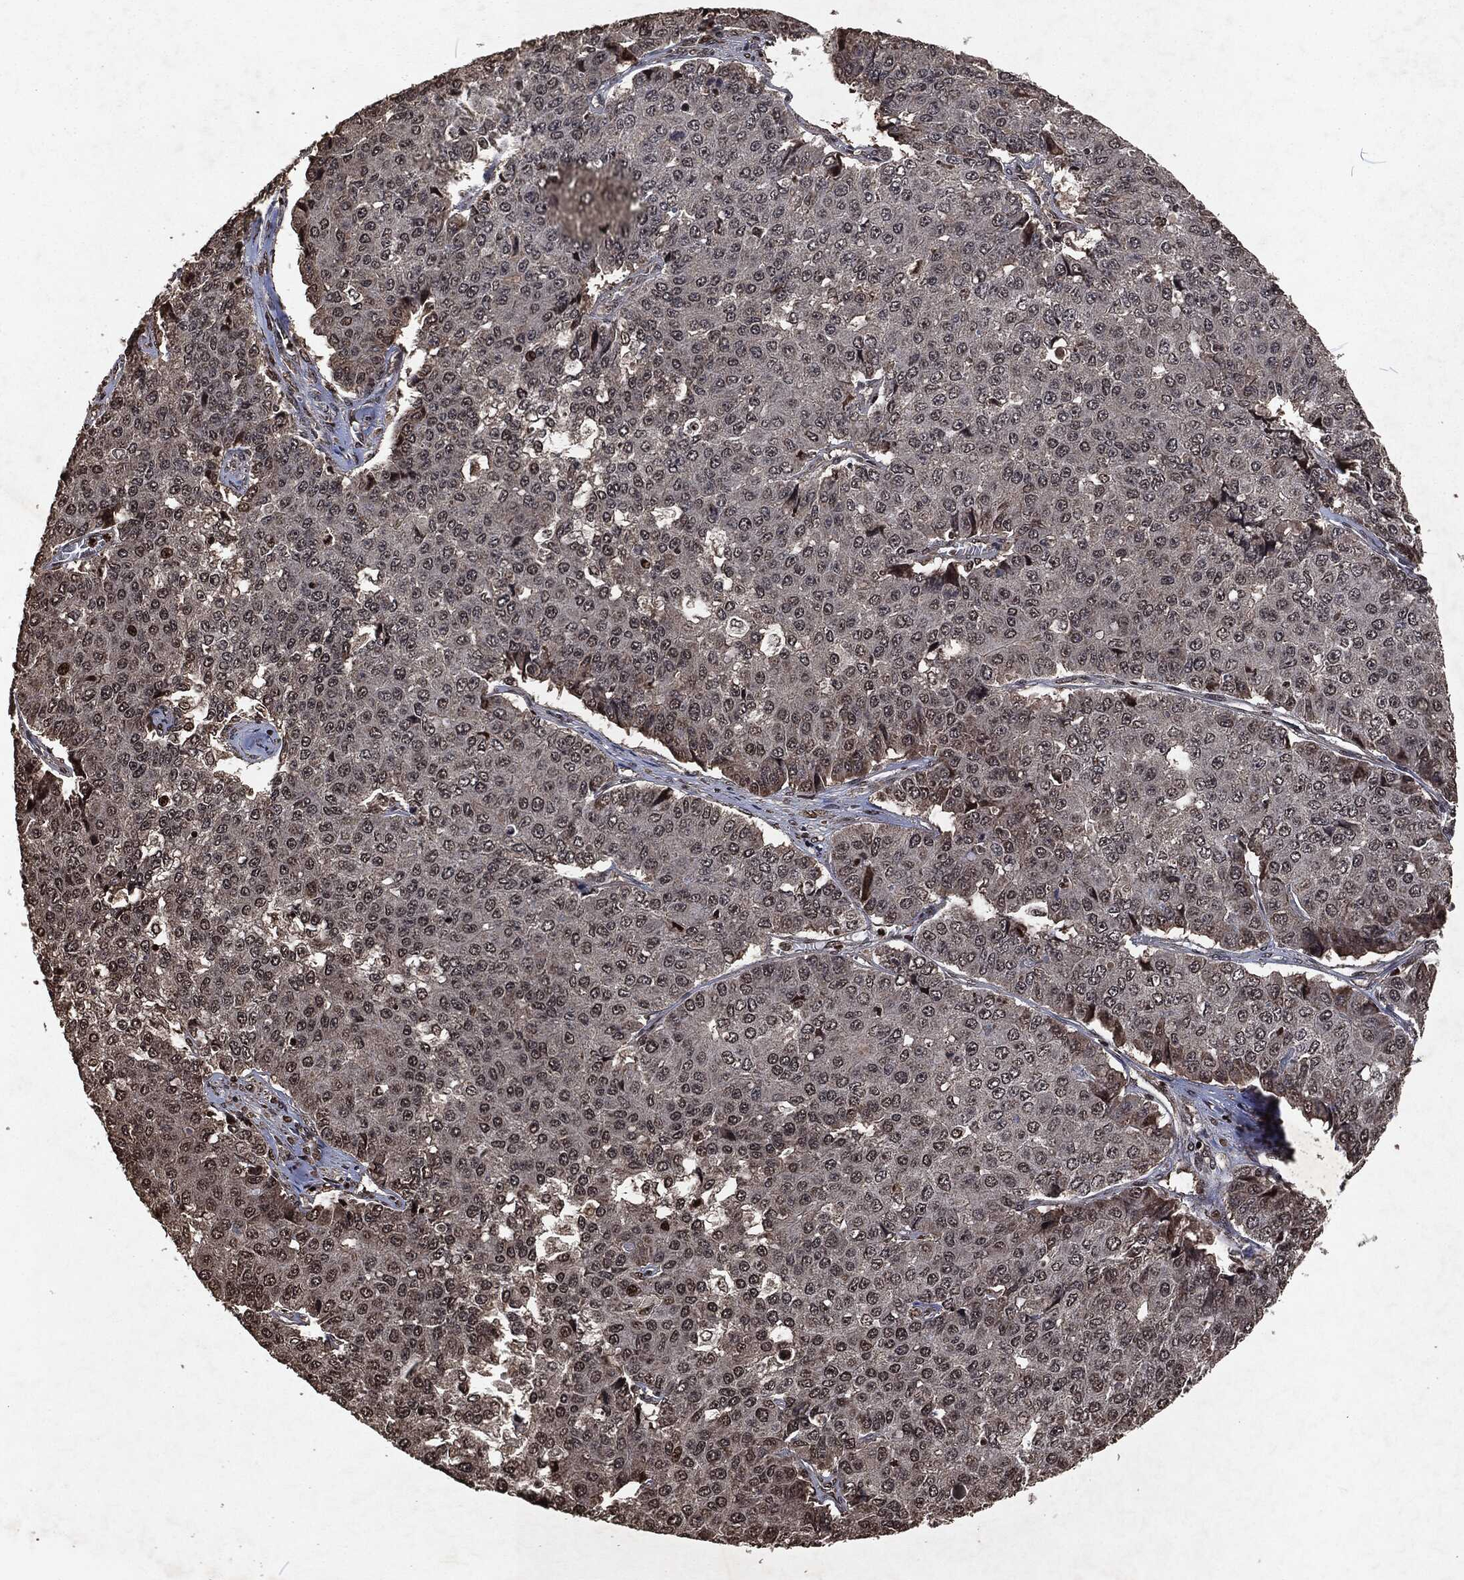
{"staining": {"intensity": "moderate", "quantity": "<25%", "location": "cytoplasmic/membranous,nuclear"}, "tissue": "pancreatic cancer", "cell_type": "Tumor cells", "image_type": "cancer", "snomed": [{"axis": "morphology", "description": "Normal tissue, NOS"}, {"axis": "morphology", "description": "Adenocarcinoma, NOS"}, {"axis": "topography", "description": "Pancreas"}, {"axis": "topography", "description": "Duodenum"}], "caption": "A low amount of moderate cytoplasmic/membranous and nuclear expression is seen in about <25% of tumor cells in pancreatic adenocarcinoma tissue. The staining is performed using DAB (3,3'-diaminobenzidine) brown chromogen to label protein expression. The nuclei are counter-stained blue using hematoxylin.", "gene": "SNAI1", "patient": {"sex": "male", "age": 50}}